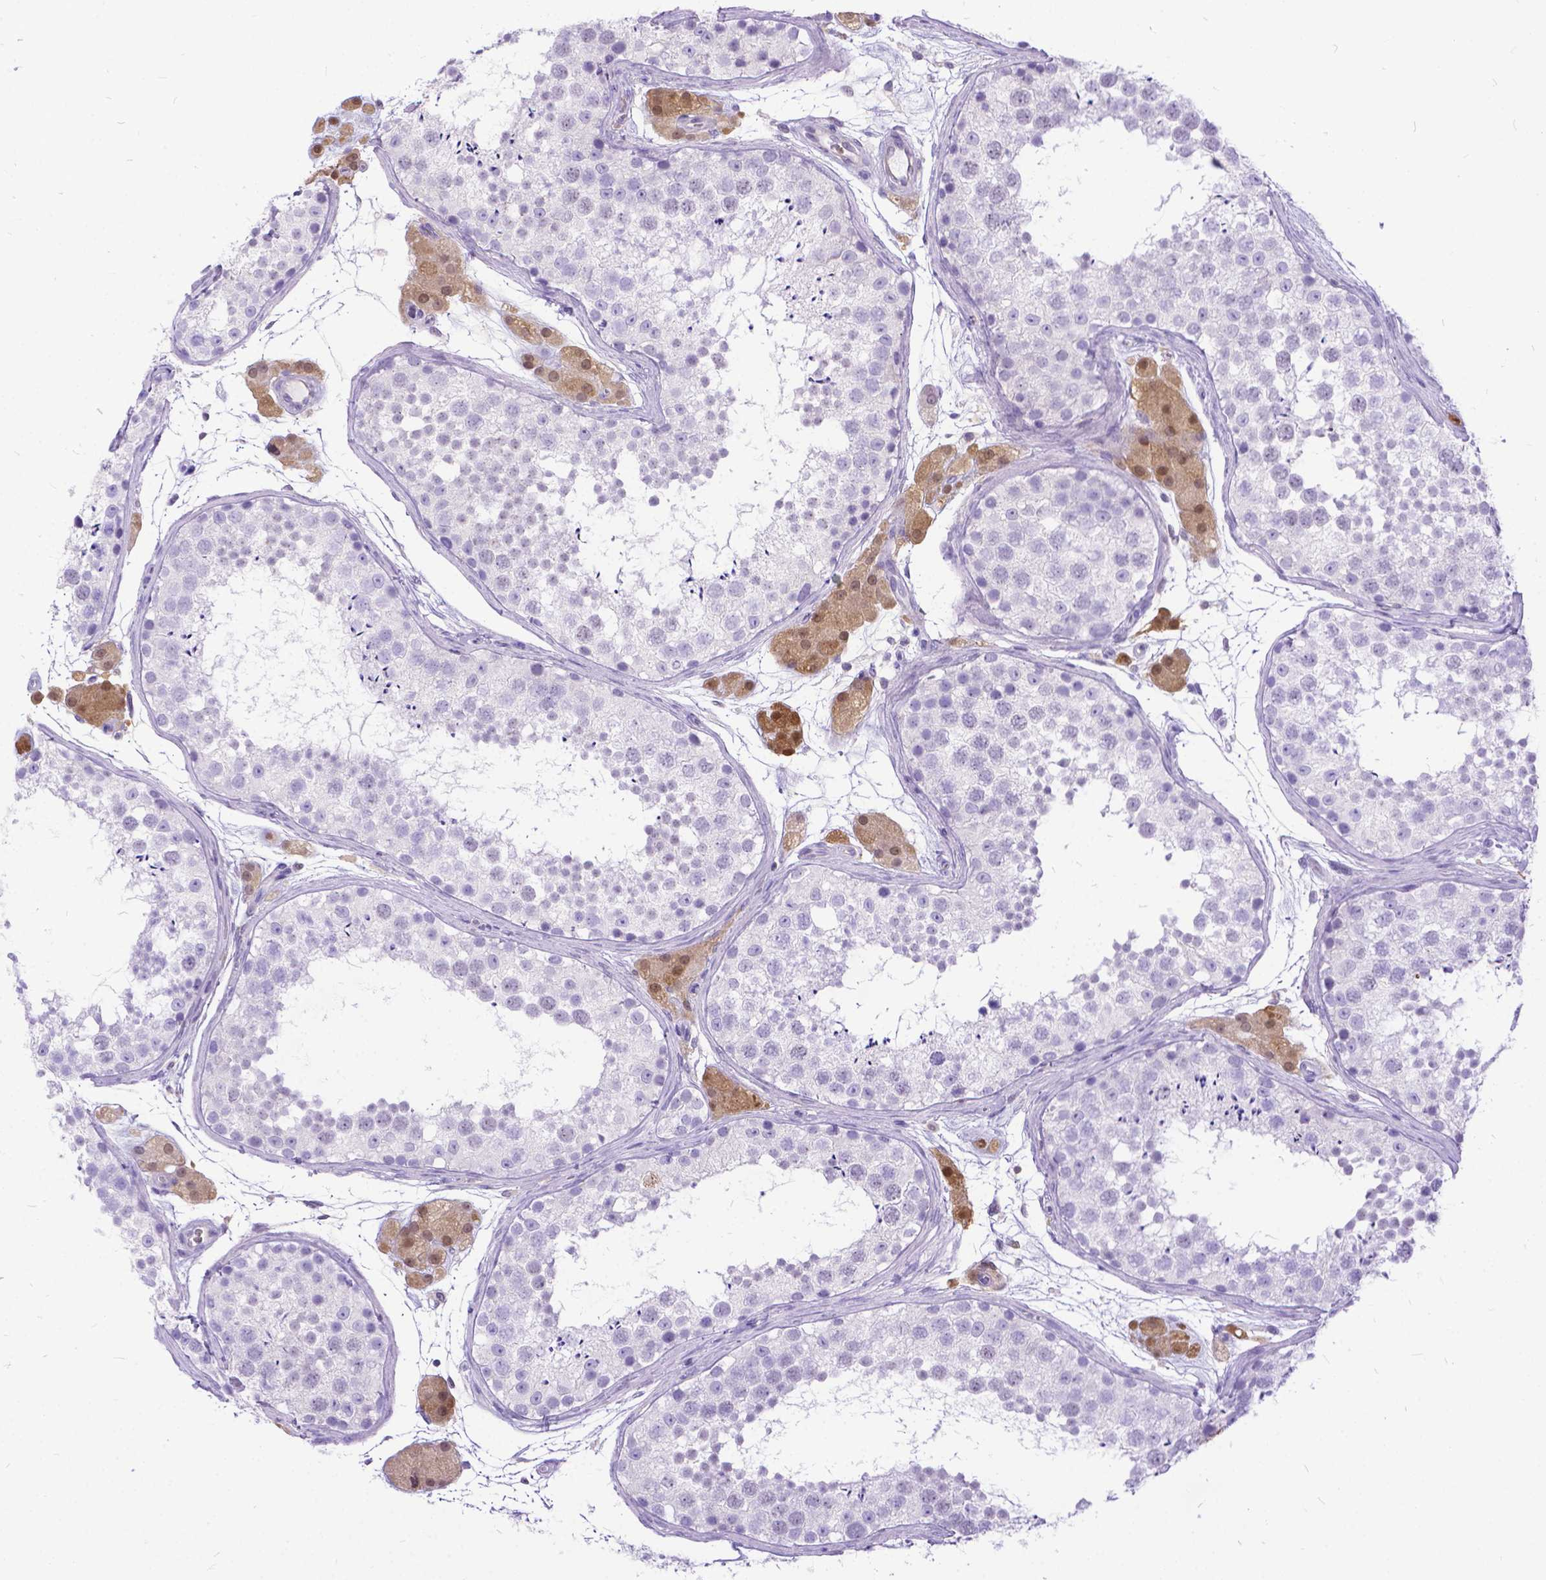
{"staining": {"intensity": "negative", "quantity": "none", "location": "none"}, "tissue": "testis", "cell_type": "Cells in seminiferous ducts", "image_type": "normal", "snomed": [{"axis": "morphology", "description": "Normal tissue, NOS"}, {"axis": "topography", "description": "Testis"}], "caption": "This photomicrograph is of benign testis stained with immunohistochemistry (IHC) to label a protein in brown with the nuclei are counter-stained blue. There is no positivity in cells in seminiferous ducts. Nuclei are stained in blue.", "gene": "TMEM169", "patient": {"sex": "male", "age": 41}}